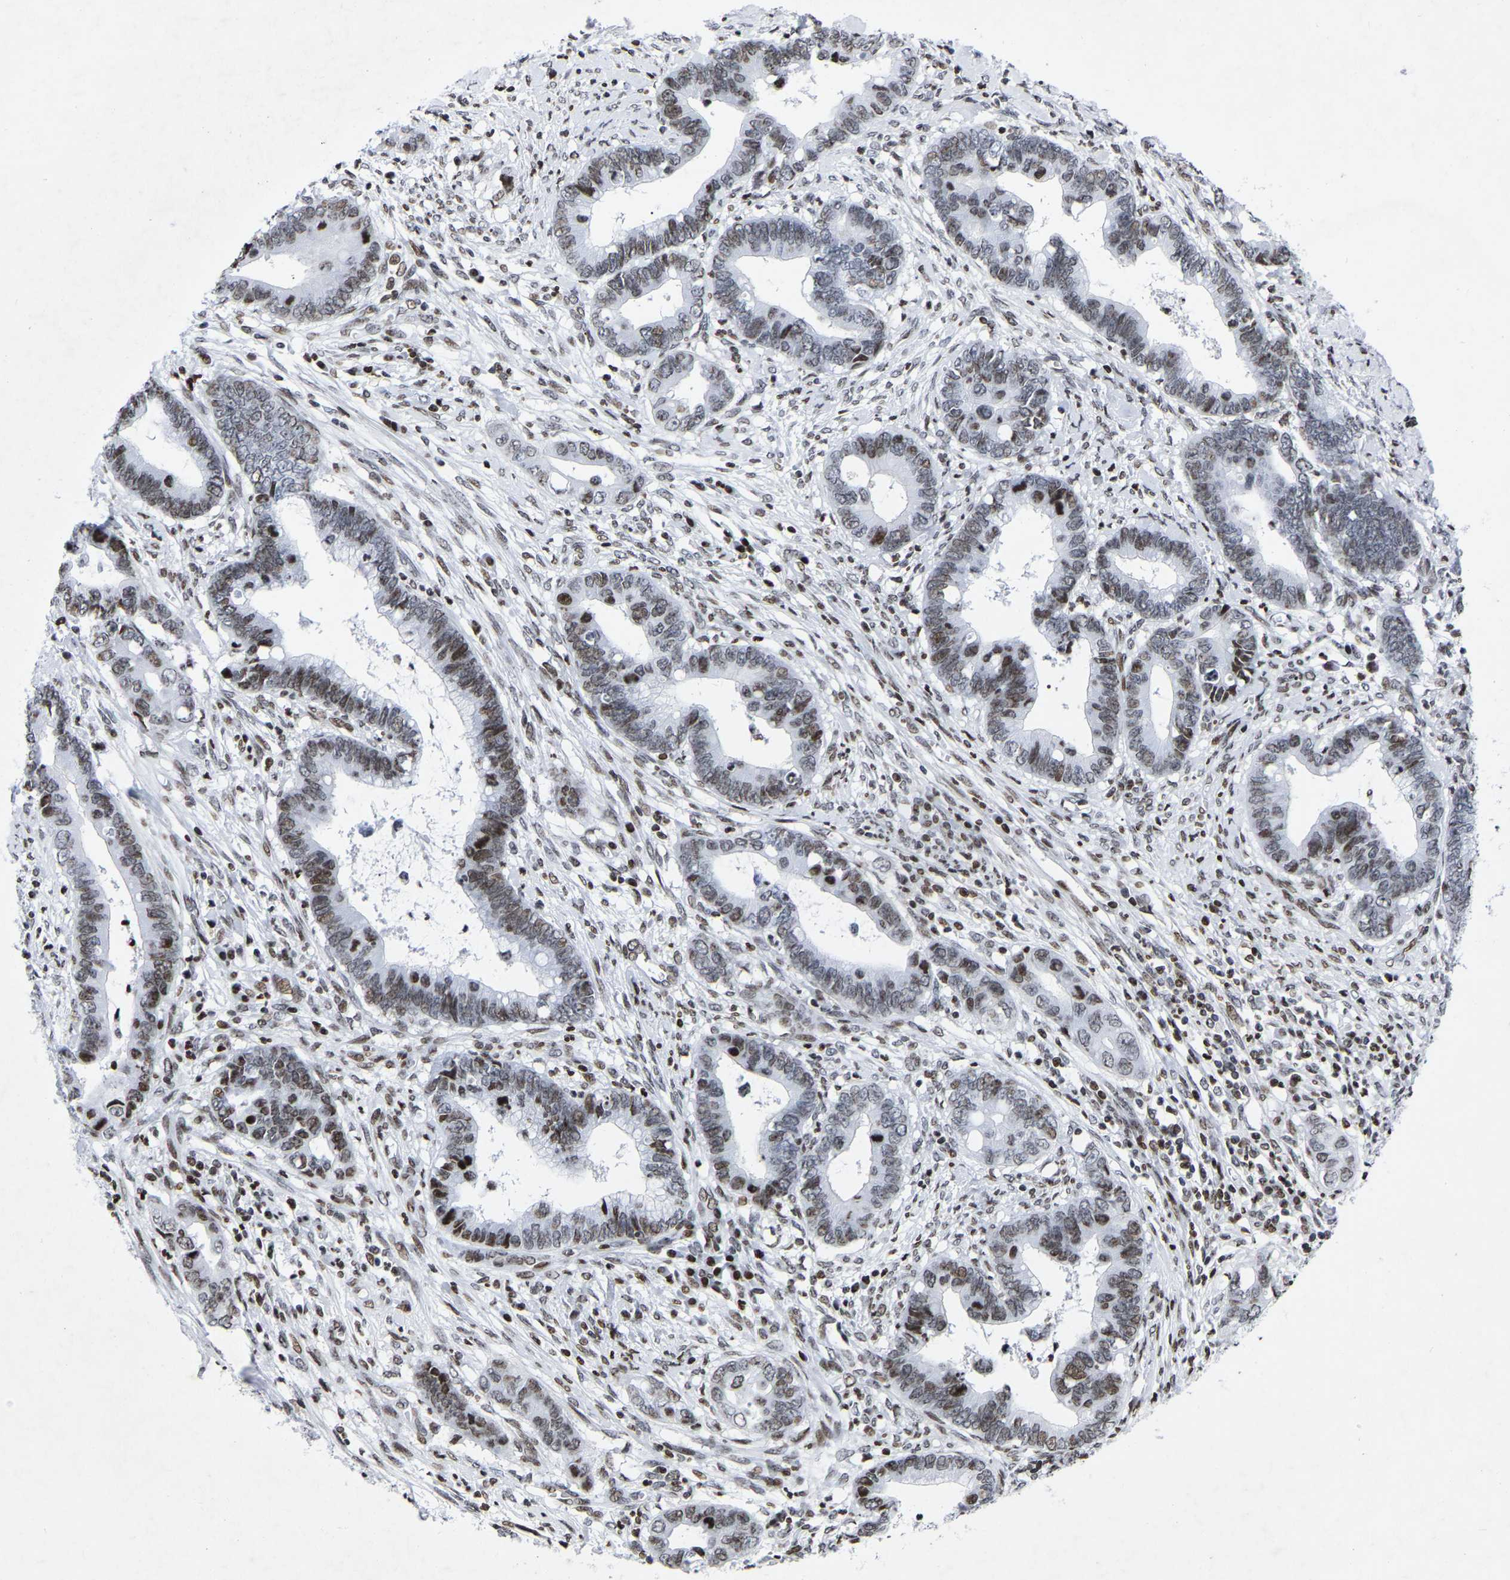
{"staining": {"intensity": "moderate", "quantity": "<25%", "location": "nuclear"}, "tissue": "cervical cancer", "cell_type": "Tumor cells", "image_type": "cancer", "snomed": [{"axis": "morphology", "description": "Adenocarcinoma, NOS"}, {"axis": "topography", "description": "Cervix"}], "caption": "Protein staining reveals moderate nuclear expression in about <25% of tumor cells in cervical cancer.", "gene": "PRCC", "patient": {"sex": "female", "age": 44}}